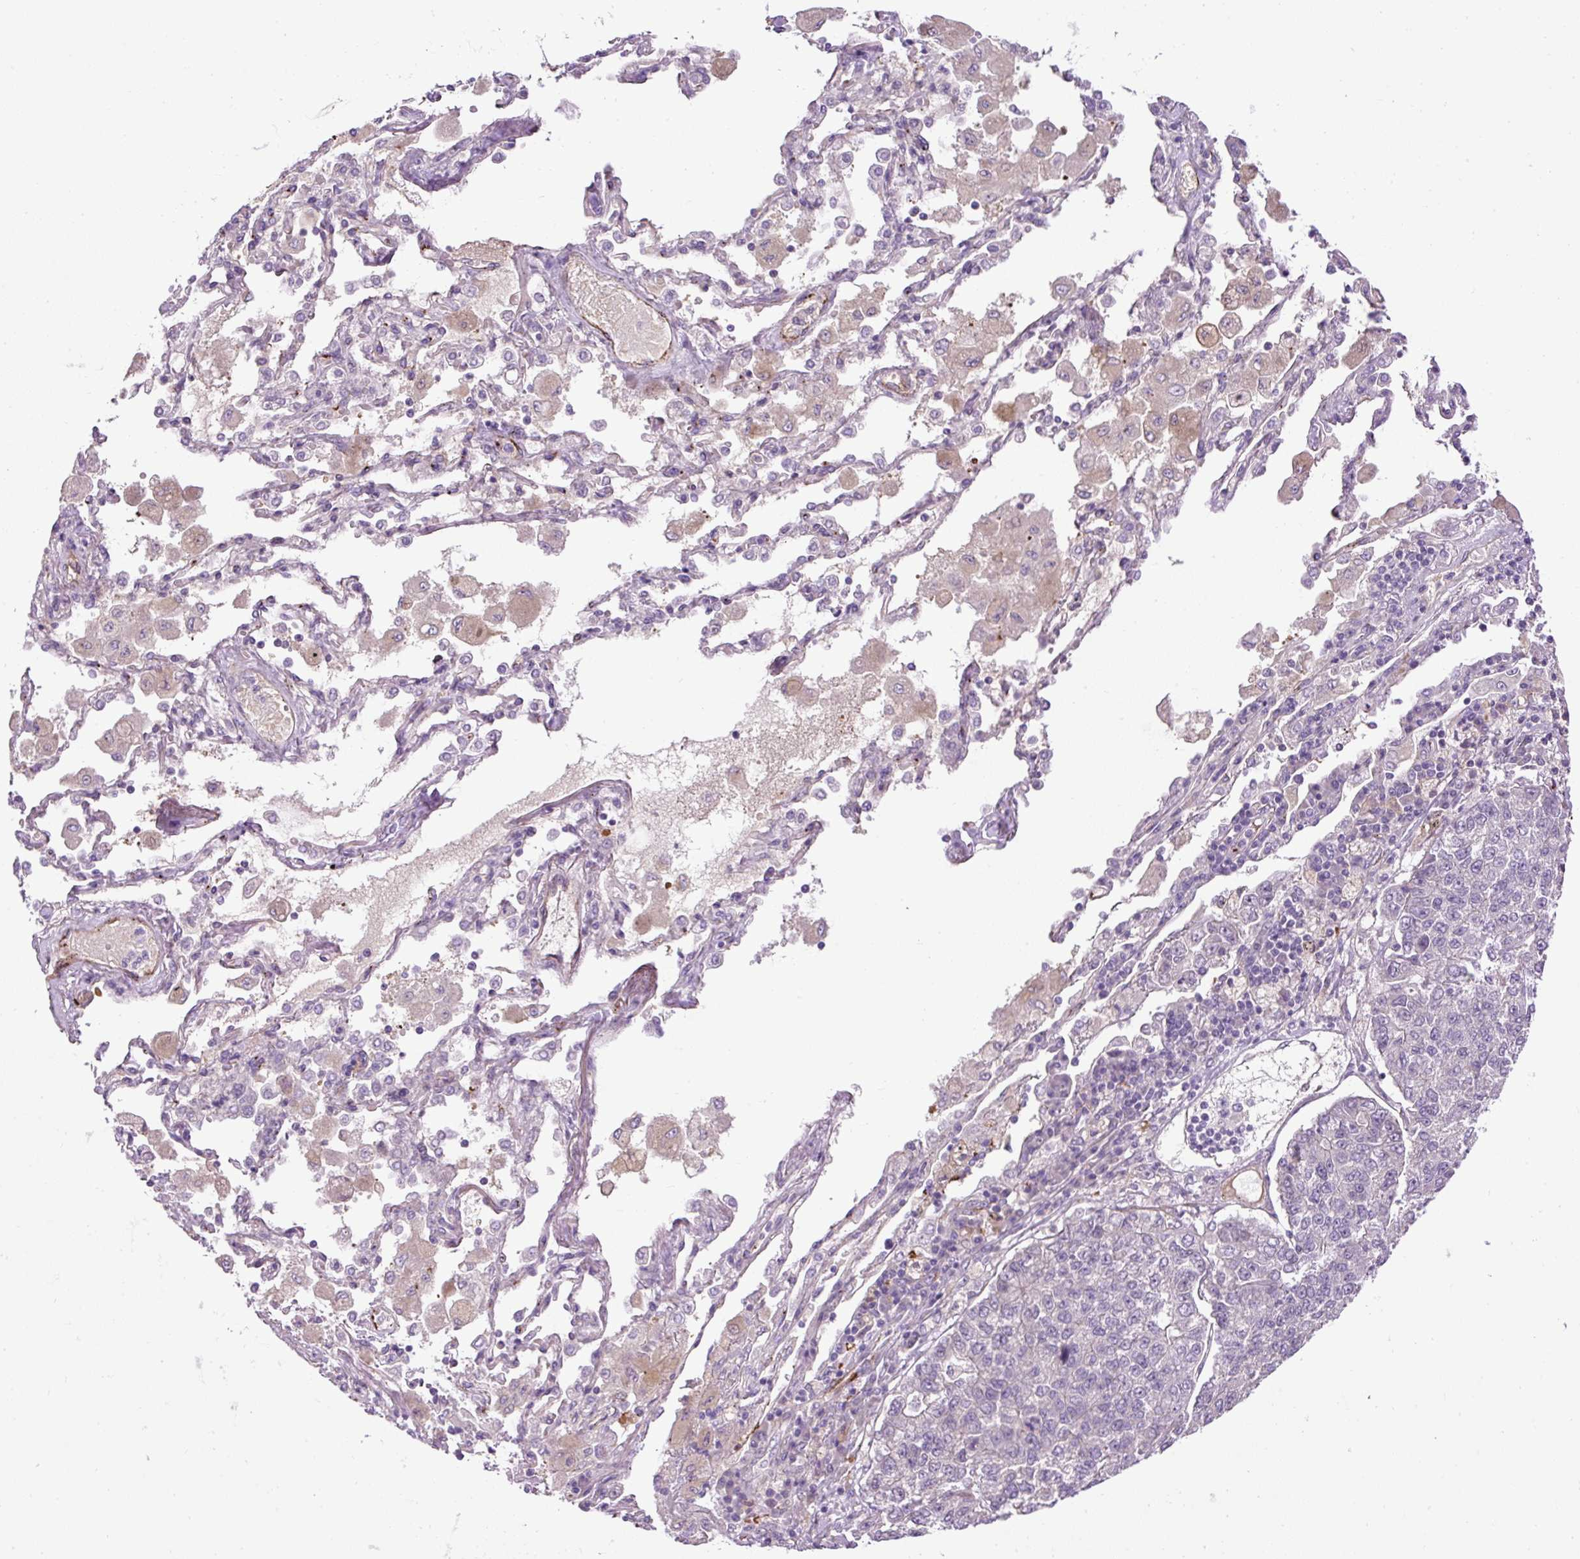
{"staining": {"intensity": "negative", "quantity": "none", "location": "none"}, "tissue": "lung cancer", "cell_type": "Tumor cells", "image_type": "cancer", "snomed": [{"axis": "morphology", "description": "Adenocarcinoma, NOS"}, {"axis": "topography", "description": "Lung"}], "caption": "IHC photomicrograph of neoplastic tissue: lung adenocarcinoma stained with DAB displays no significant protein expression in tumor cells.", "gene": "LEFTY2", "patient": {"sex": "male", "age": 49}}